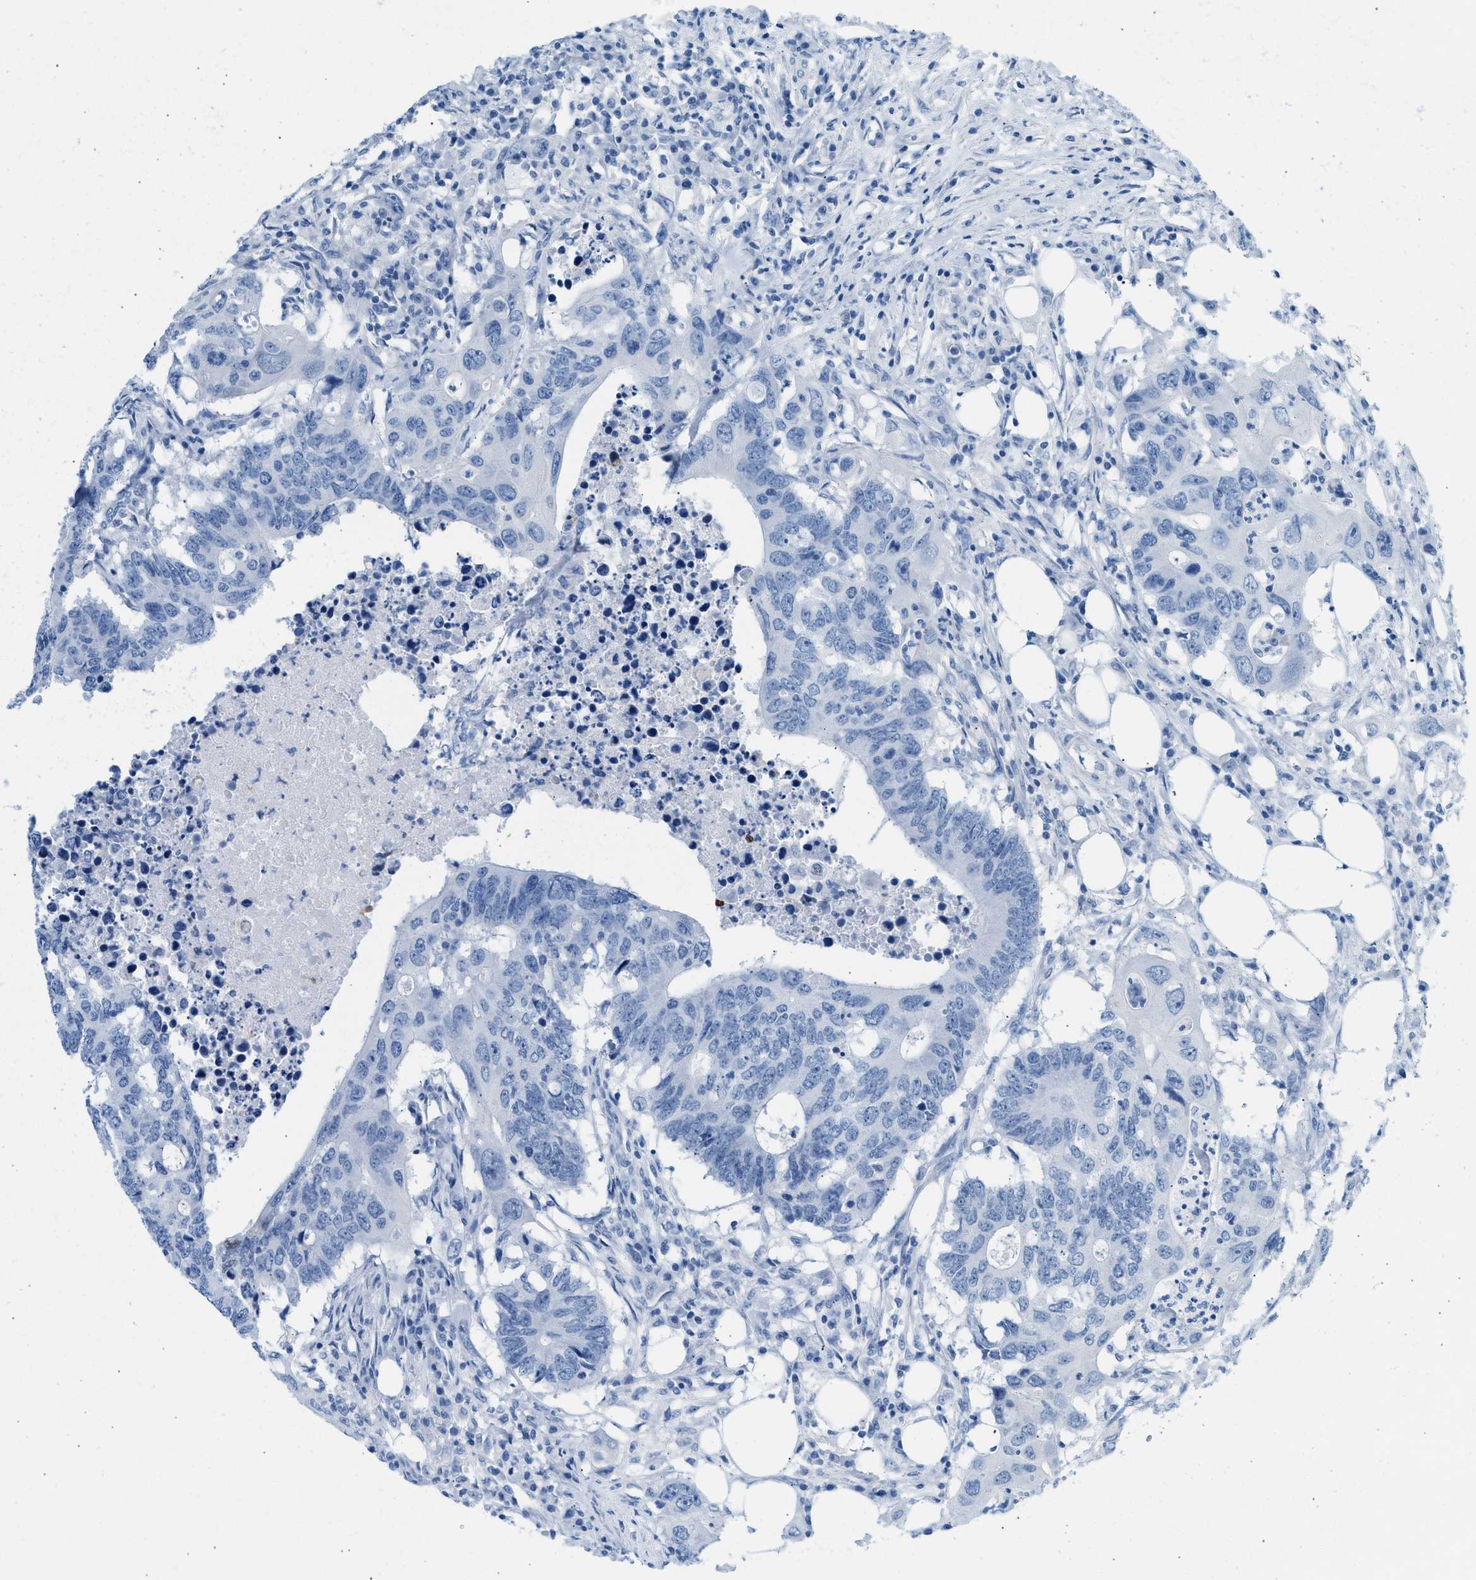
{"staining": {"intensity": "negative", "quantity": "none", "location": "none"}, "tissue": "colorectal cancer", "cell_type": "Tumor cells", "image_type": "cancer", "snomed": [{"axis": "morphology", "description": "Adenocarcinoma, NOS"}, {"axis": "topography", "description": "Colon"}], "caption": "DAB (3,3'-diaminobenzidine) immunohistochemical staining of colorectal cancer (adenocarcinoma) exhibits no significant staining in tumor cells.", "gene": "SPAM1", "patient": {"sex": "male", "age": 71}}